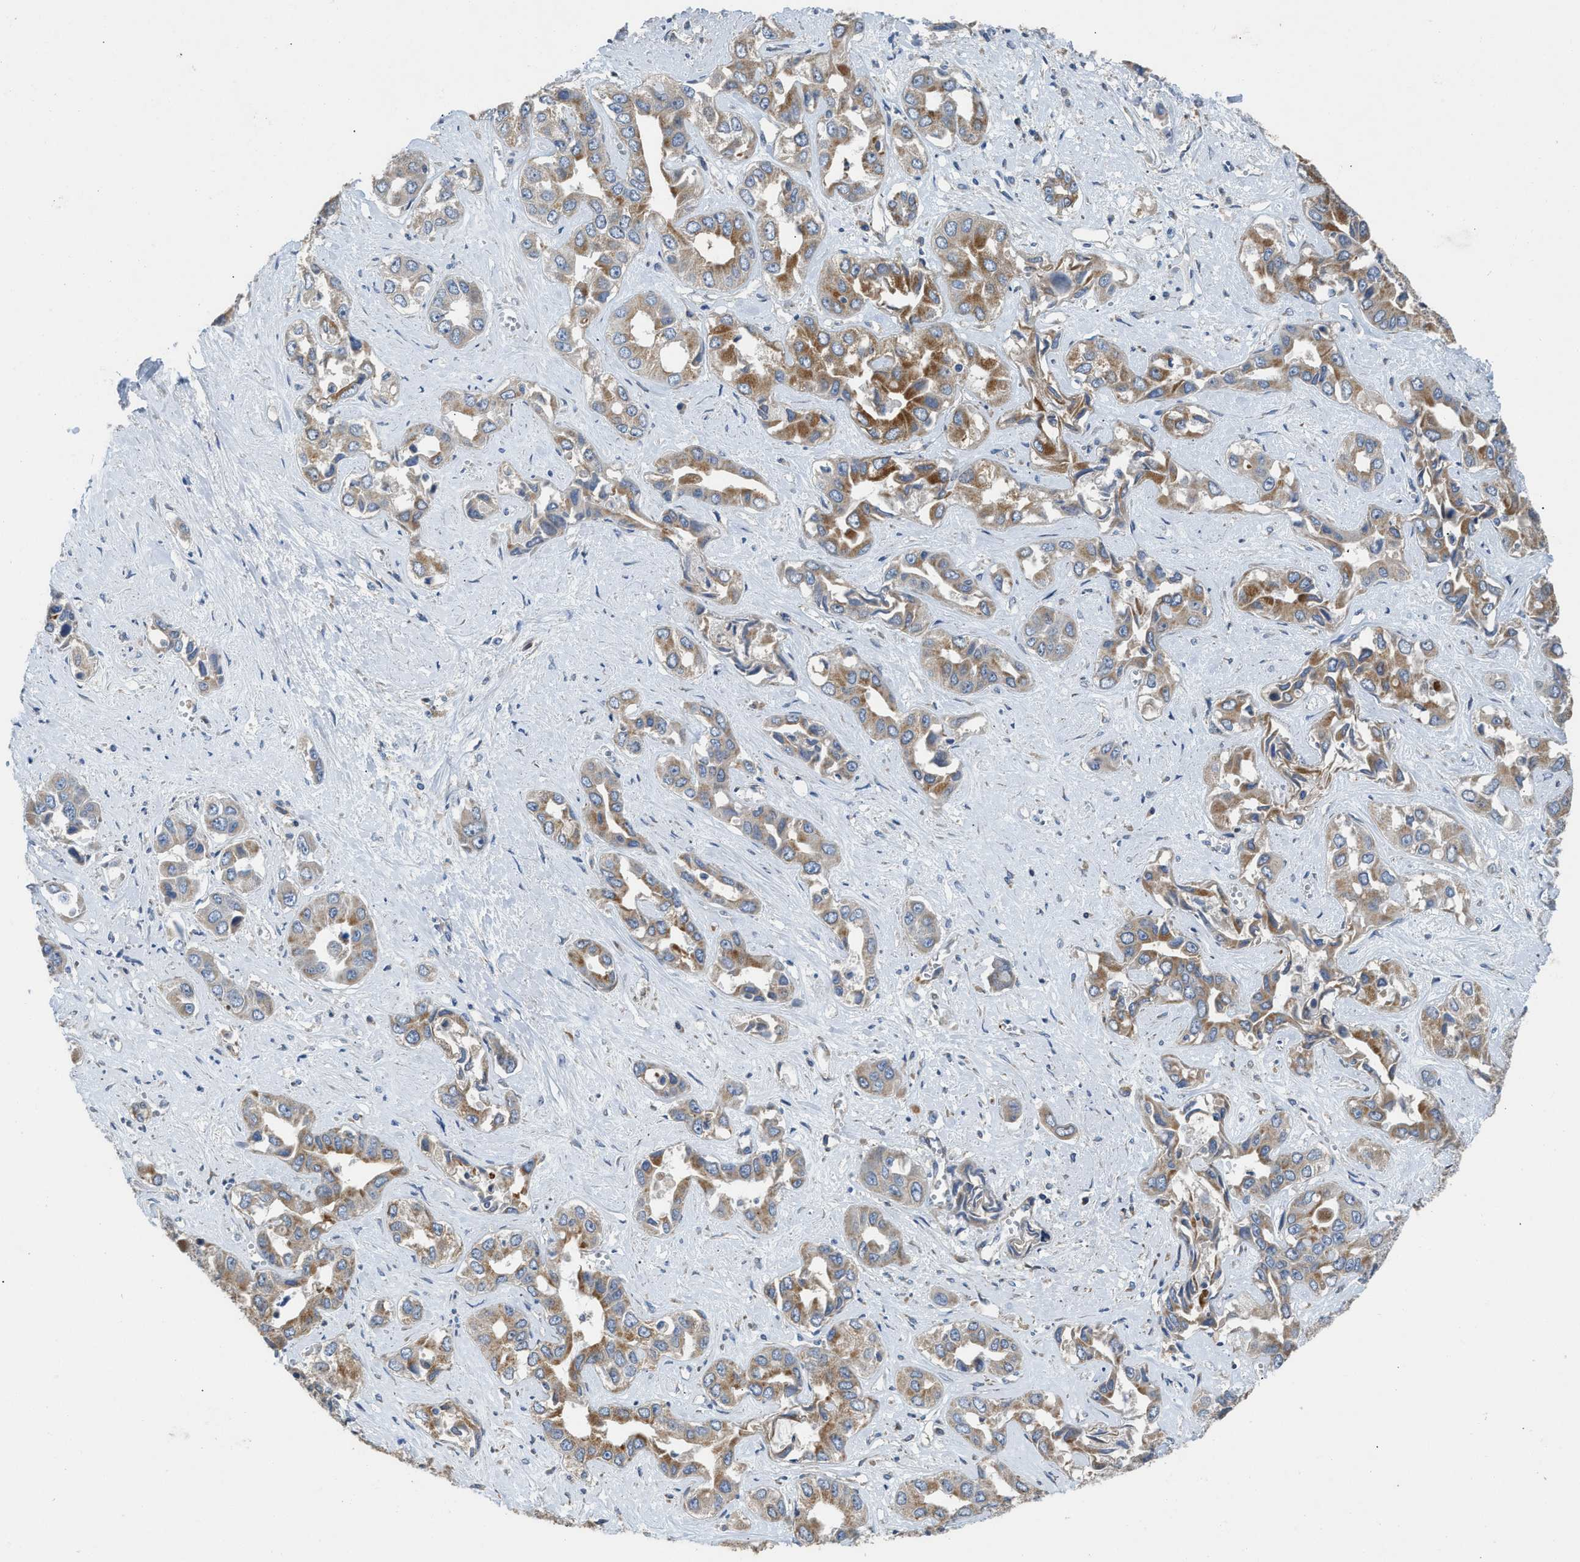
{"staining": {"intensity": "moderate", "quantity": ">75%", "location": "cytoplasmic/membranous"}, "tissue": "liver cancer", "cell_type": "Tumor cells", "image_type": "cancer", "snomed": [{"axis": "morphology", "description": "Cholangiocarcinoma"}, {"axis": "topography", "description": "Liver"}], "caption": "High-magnification brightfield microscopy of cholangiocarcinoma (liver) stained with DAB (brown) and counterstained with hematoxylin (blue). tumor cells exhibit moderate cytoplasmic/membranous expression is appreciated in approximately>75% of cells.", "gene": "TMEM150A", "patient": {"sex": "female", "age": 52}}